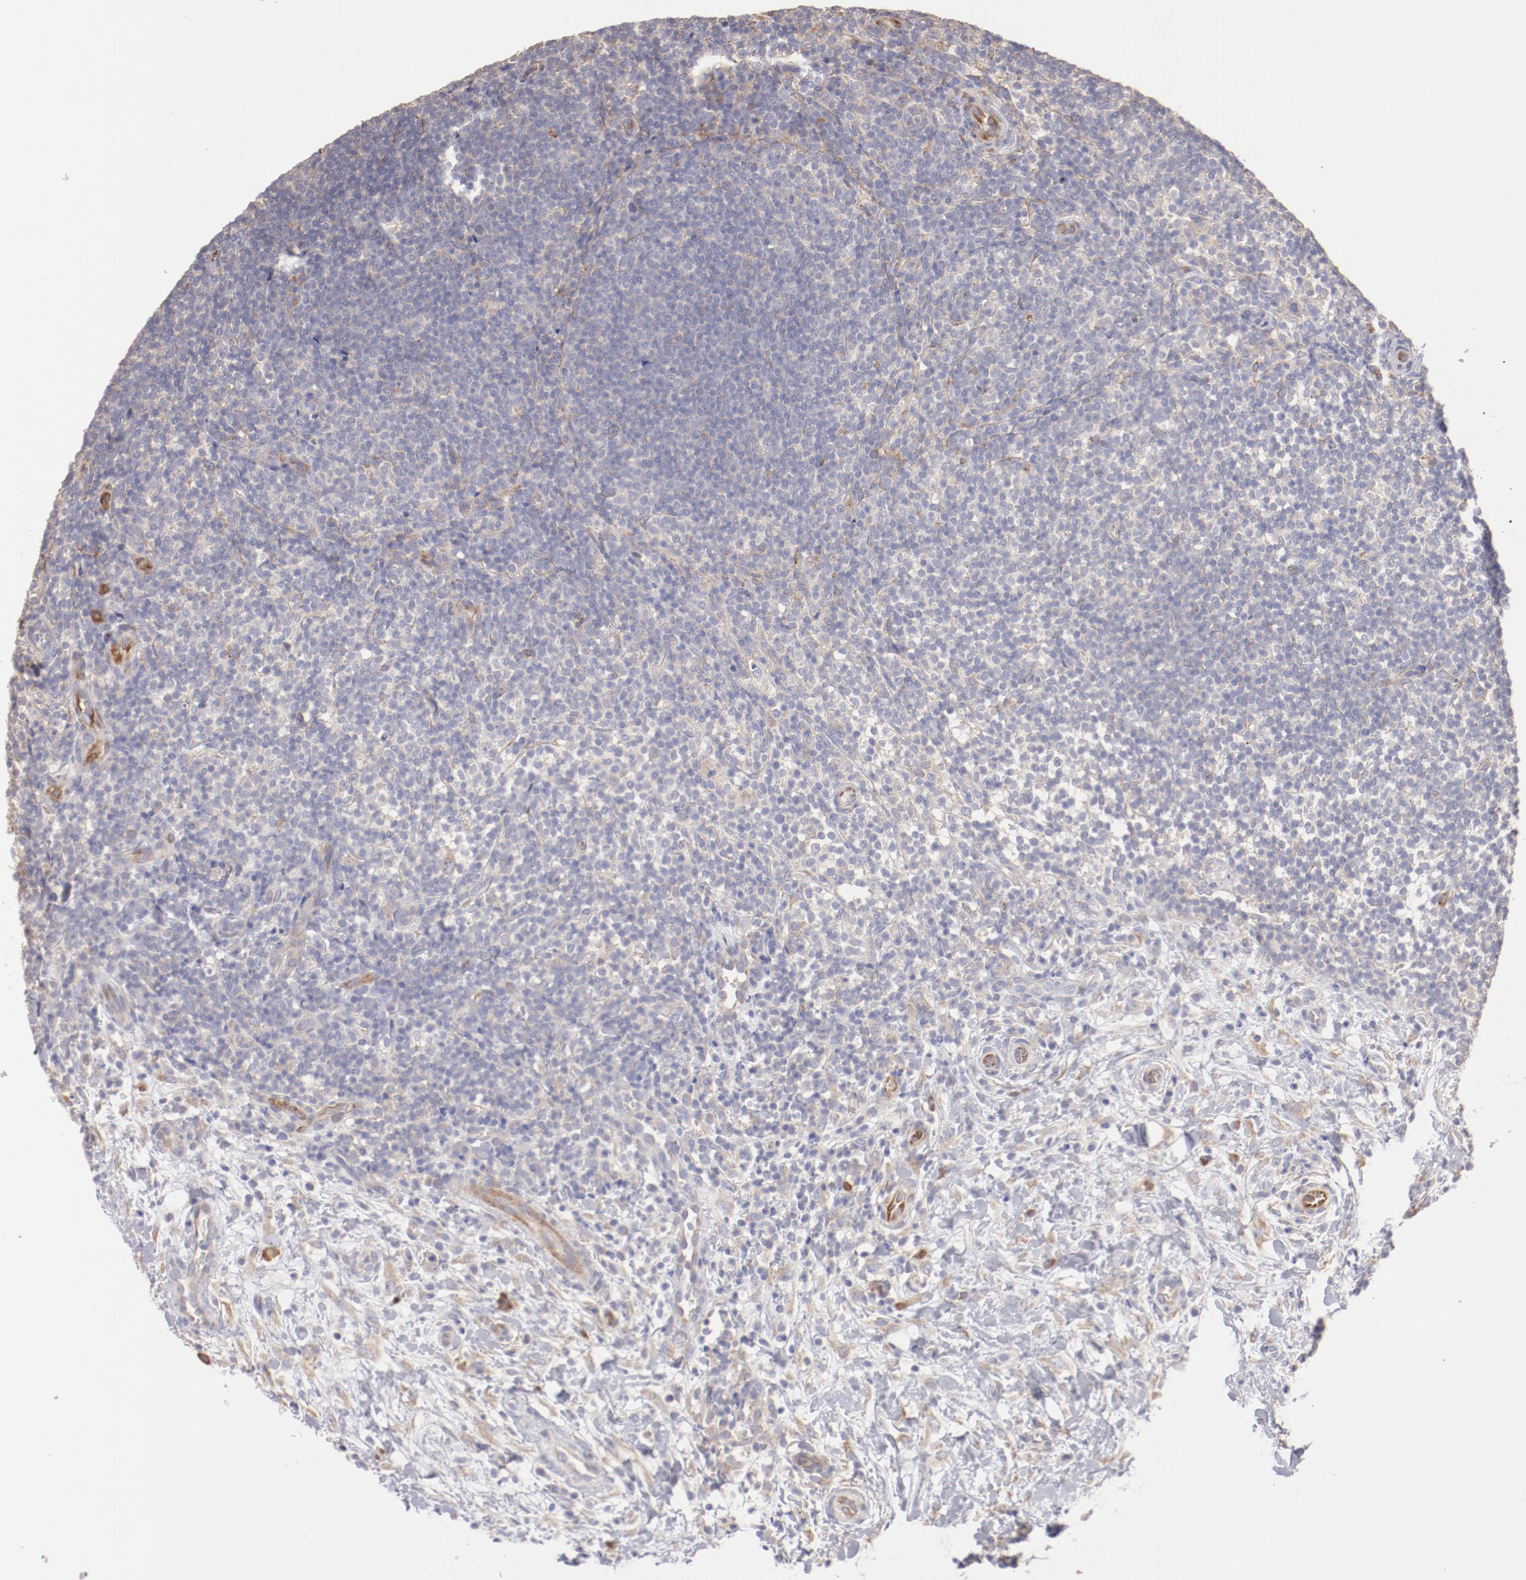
{"staining": {"intensity": "weak", "quantity": "<25%", "location": "cytoplasmic/membranous"}, "tissue": "lymphoma", "cell_type": "Tumor cells", "image_type": "cancer", "snomed": [{"axis": "morphology", "description": "Malignant lymphoma, non-Hodgkin's type, Low grade"}, {"axis": "topography", "description": "Lymph node"}], "caption": "A photomicrograph of human low-grade malignant lymphoma, non-Hodgkin's type is negative for staining in tumor cells.", "gene": "ENTPD5", "patient": {"sex": "female", "age": 76}}